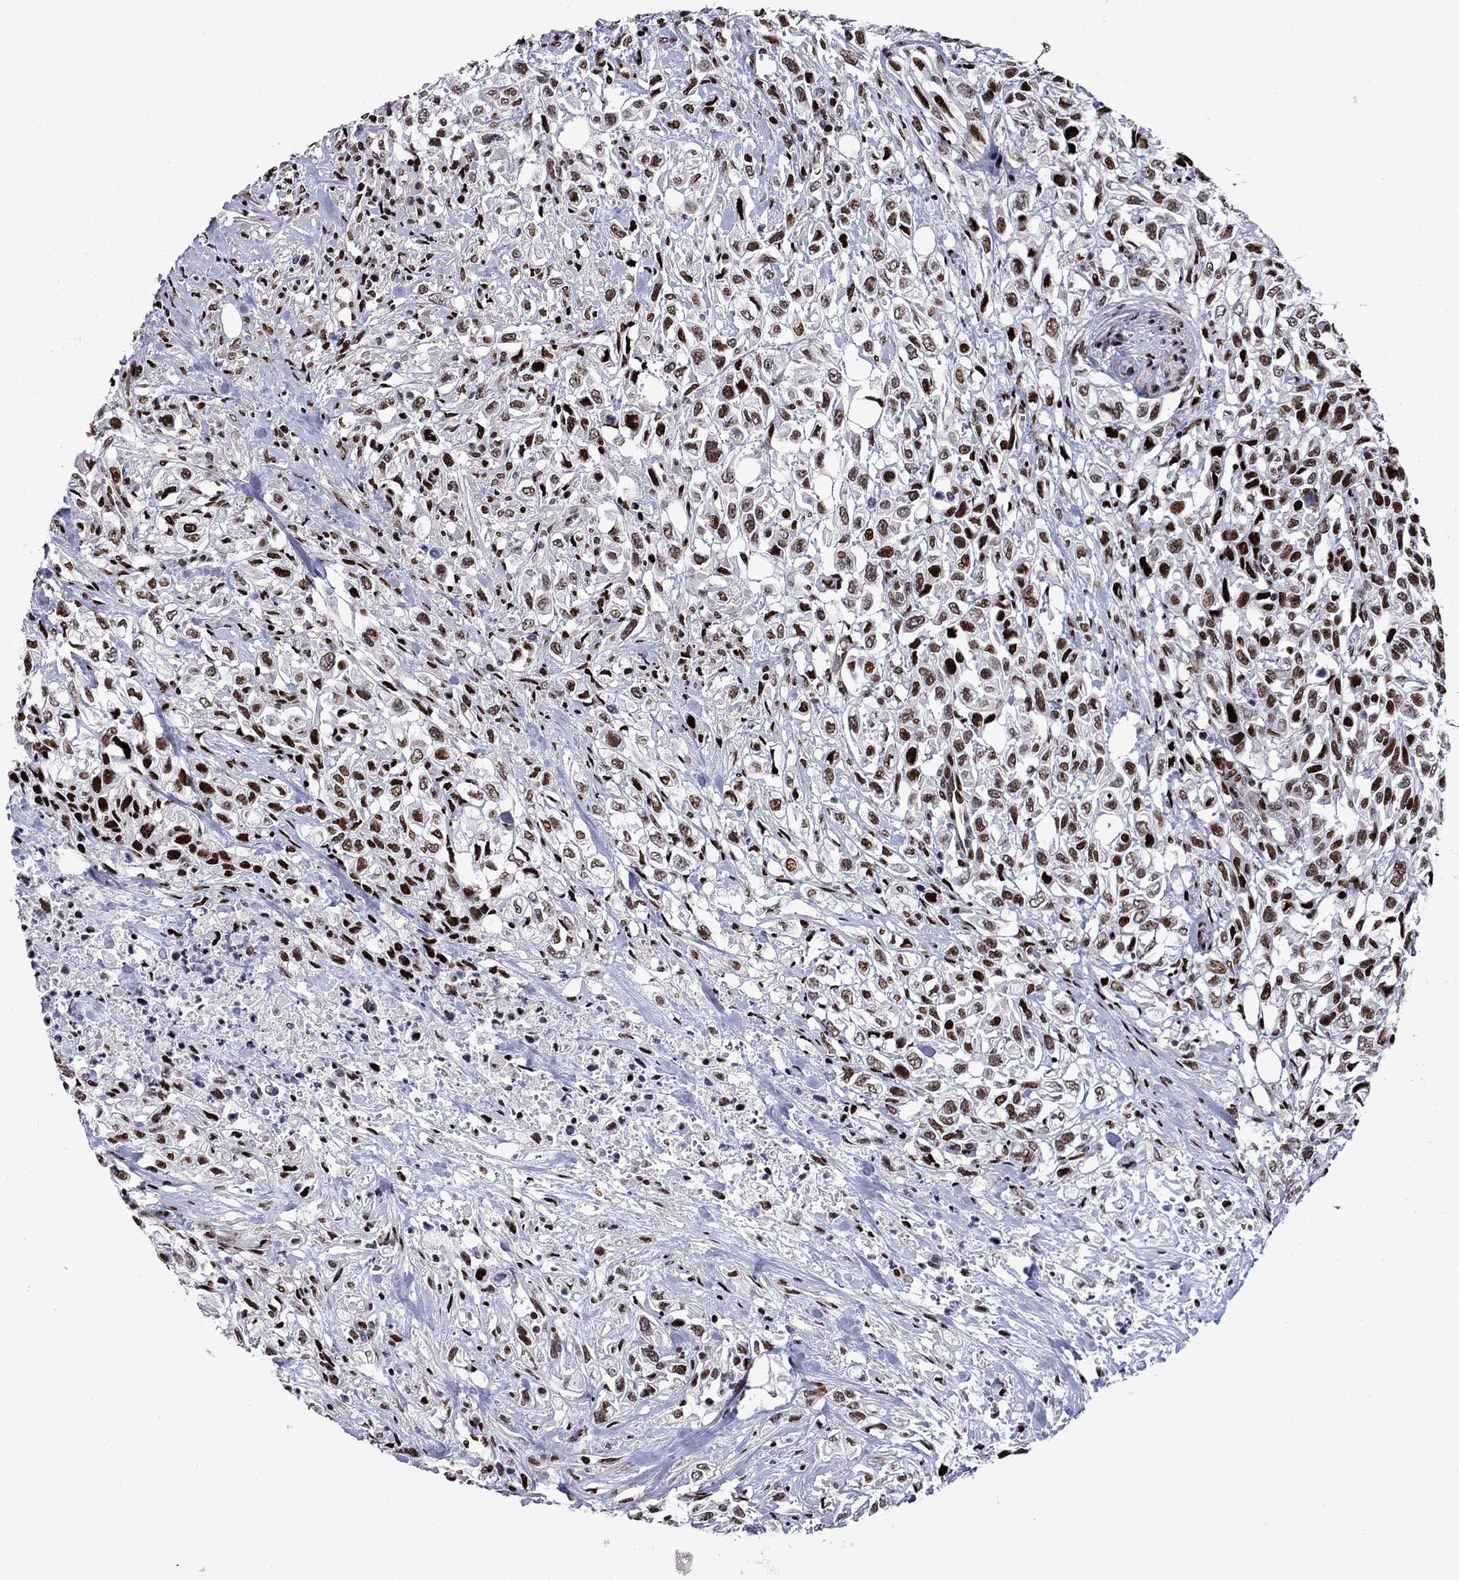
{"staining": {"intensity": "strong", "quantity": "25%-75%", "location": "nuclear"}, "tissue": "urothelial cancer", "cell_type": "Tumor cells", "image_type": "cancer", "snomed": [{"axis": "morphology", "description": "Urothelial carcinoma, High grade"}, {"axis": "topography", "description": "Urinary bladder"}], "caption": "Immunohistochemical staining of urothelial carcinoma (high-grade) exhibits strong nuclear protein positivity in approximately 25%-75% of tumor cells.", "gene": "LIMK1", "patient": {"sex": "female", "age": 56}}